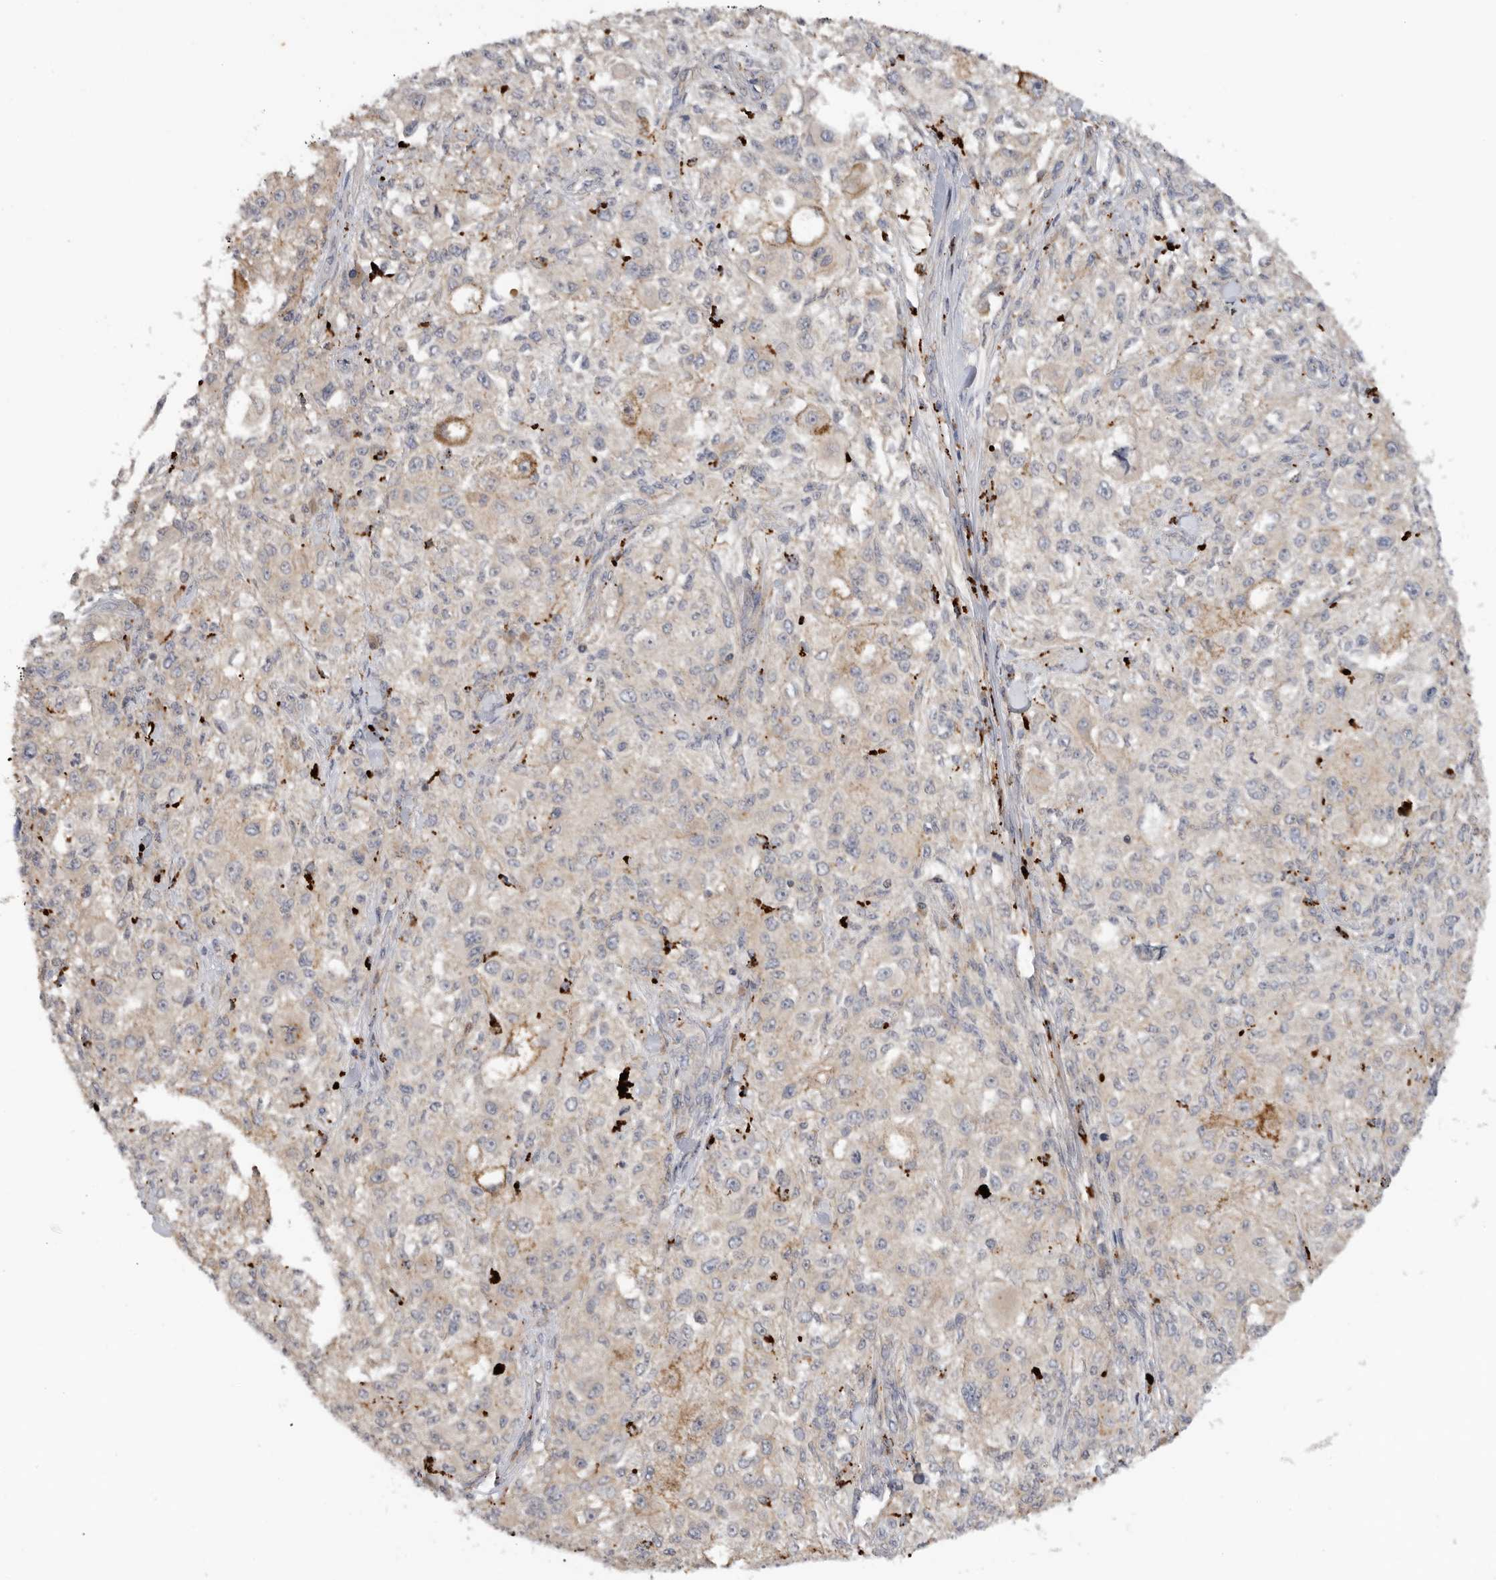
{"staining": {"intensity": "weak", "quantity": "<25%", "location": "cytoplasmic/membranous"}, "tissue": "melanoma", "cell_type": "Tumor cells", "image_type": "cancer", "snomed": [{"axis": "morphology", "description": "Necrosis, NOS"}, {"axis": "morphology", "description": "Malignant melanoma, NOS"}, {"axis": "topography", "description": "Skin"}], "caption": "IHC of melanoma exhibits no expression in tumor cells.", "gene": "GNE", "patient": {"sex": "female", "age": 87}}